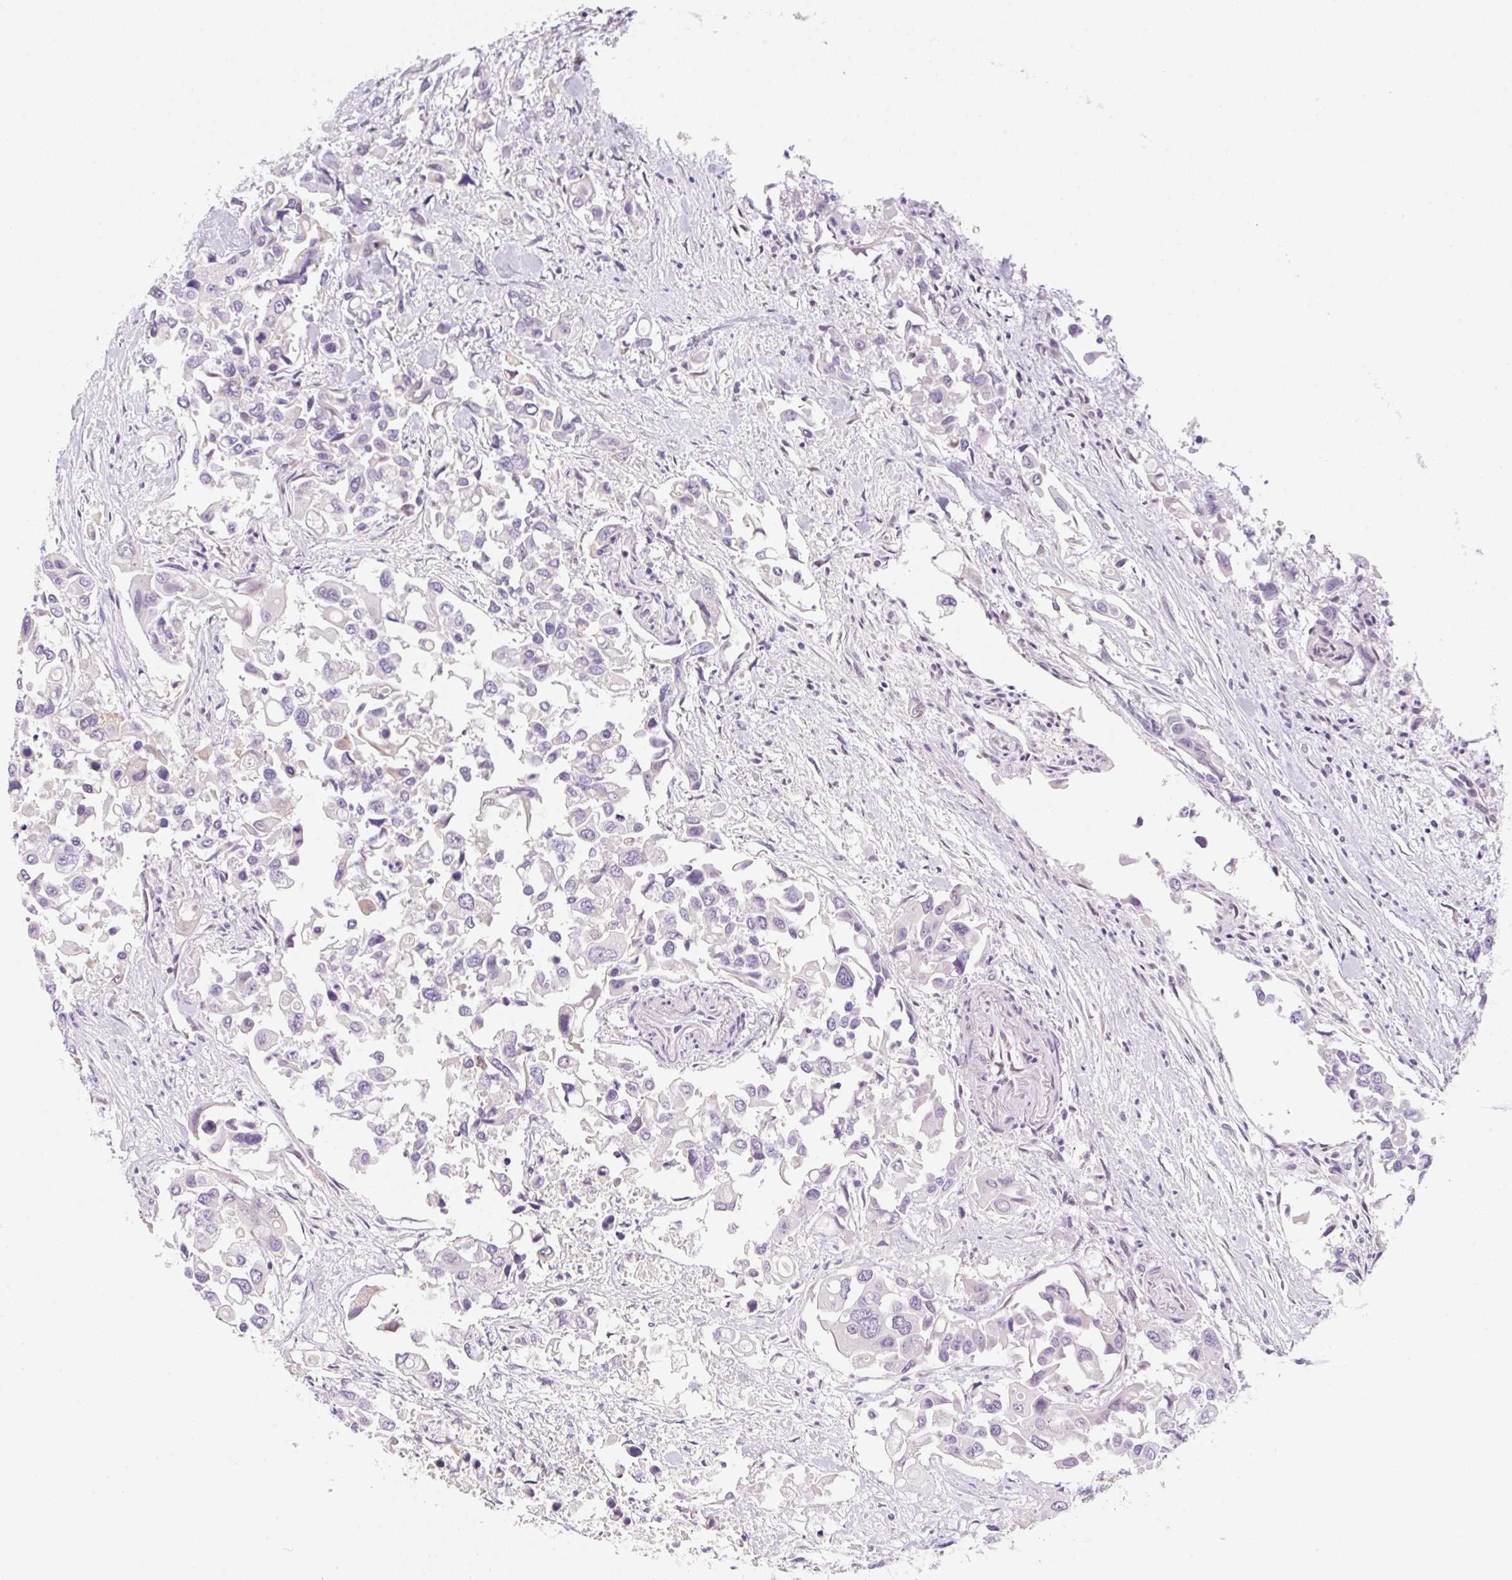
{"staining": {"intensity": "negative", "quantity": "none", "location": "none"}, "tissue": "colorectal cancer", "cell_type": "Tumor cells", "image_type": "cancer", "snomed": [{"axis": "morphology", "description": "Adenocarcinoma, NOS"}, {"axis": "topography", "description": "Colon"}], "caption": "The IHC photomicrograph has no significant expression in tumor cells of adenocarcinoma (colorectal) tissue.", "gene": "SYNE3", "patient": {"sex": "male", "age": 77}}